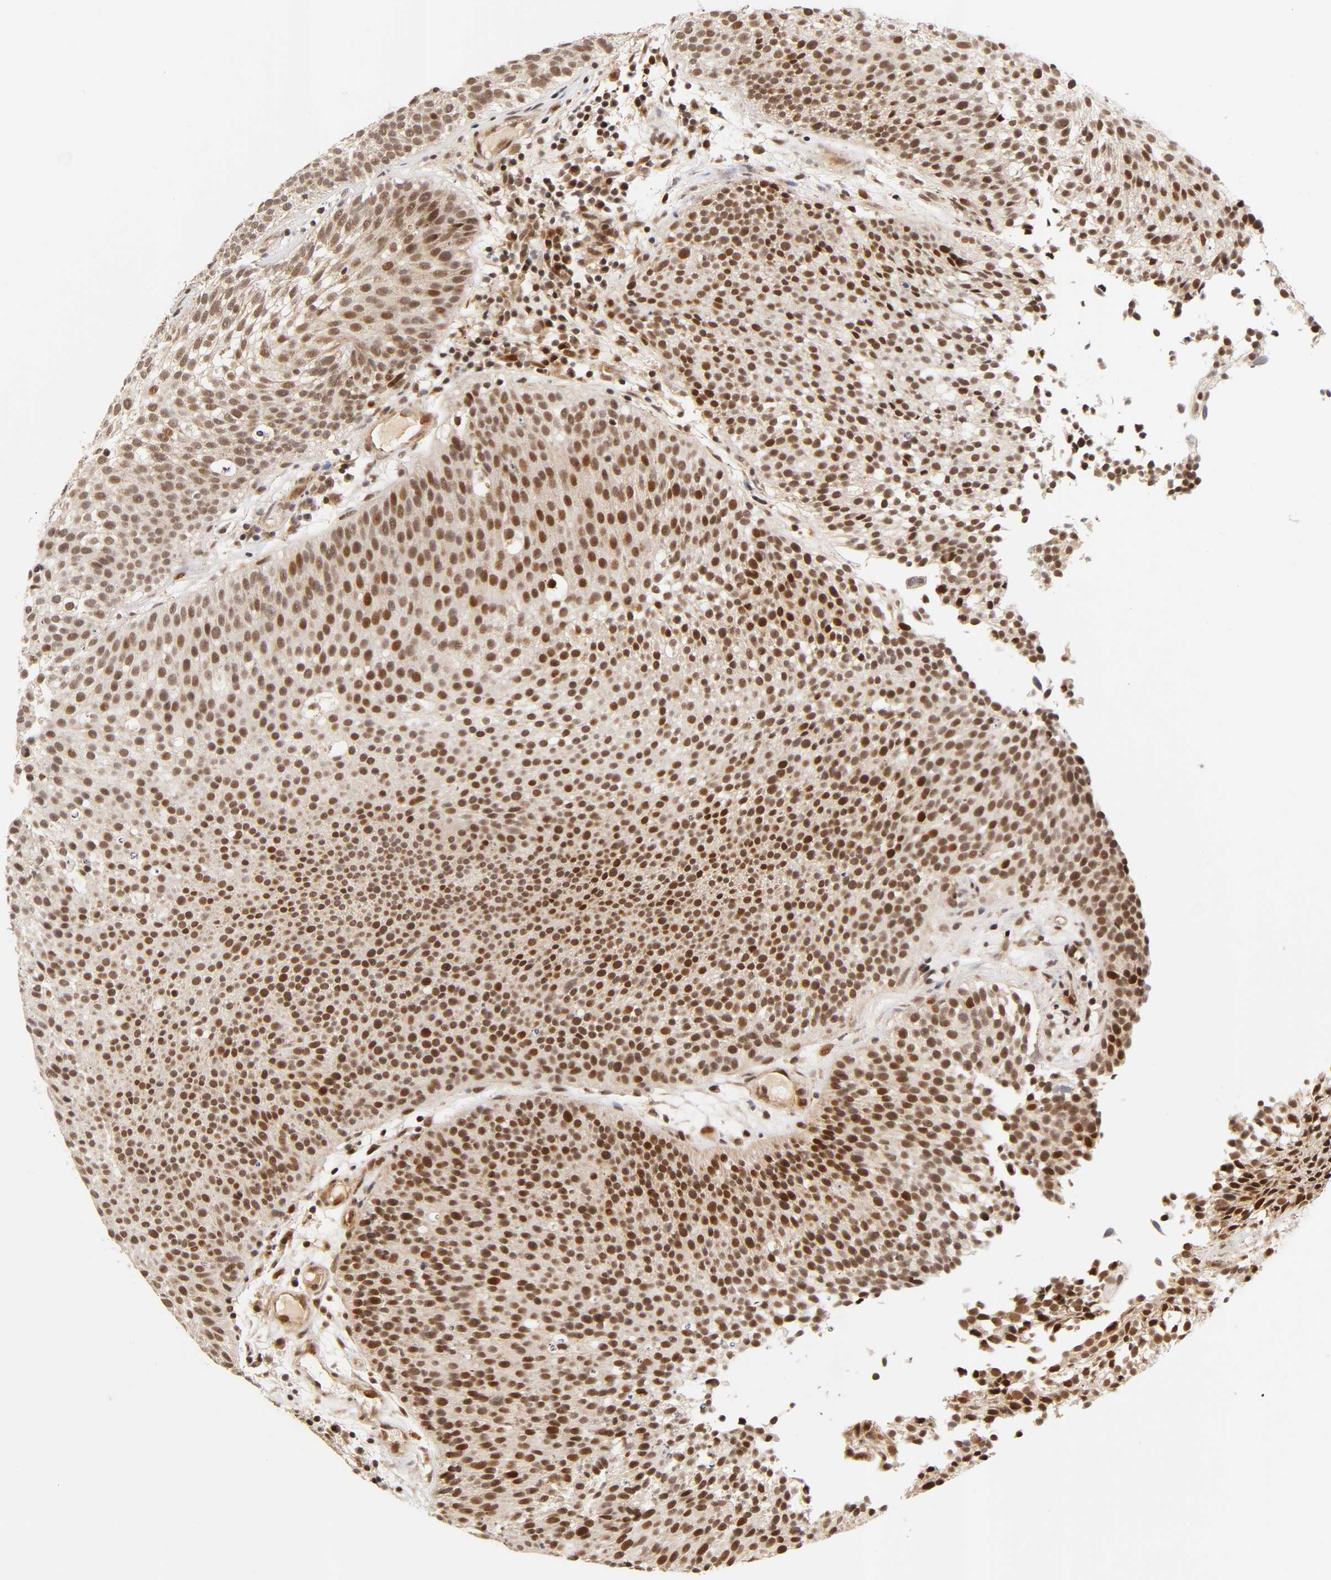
{"staining": {"intensity": "strong", "quantity": ">75%", "location": "cytoplasmic/membranous,nuclear"}, "tissue": "urothelial cancer", "cell_type": "Tumor cells", "image_type": "cancer", "snomed": [{"axis": "morphology", "description": "Urothelial carcinoma, Low grade"}, {"axis": "topography", "description": "Urinary bladder"}], "caption": "The image demonstrates immunohistochemical staining of urothelial cancer. There is strong cytoplasmic/membranous and nuclear positivity is present in about >75% of tumor cells.", "gene": "TAF10", "patient": {"sex": "male", "age": 85}}